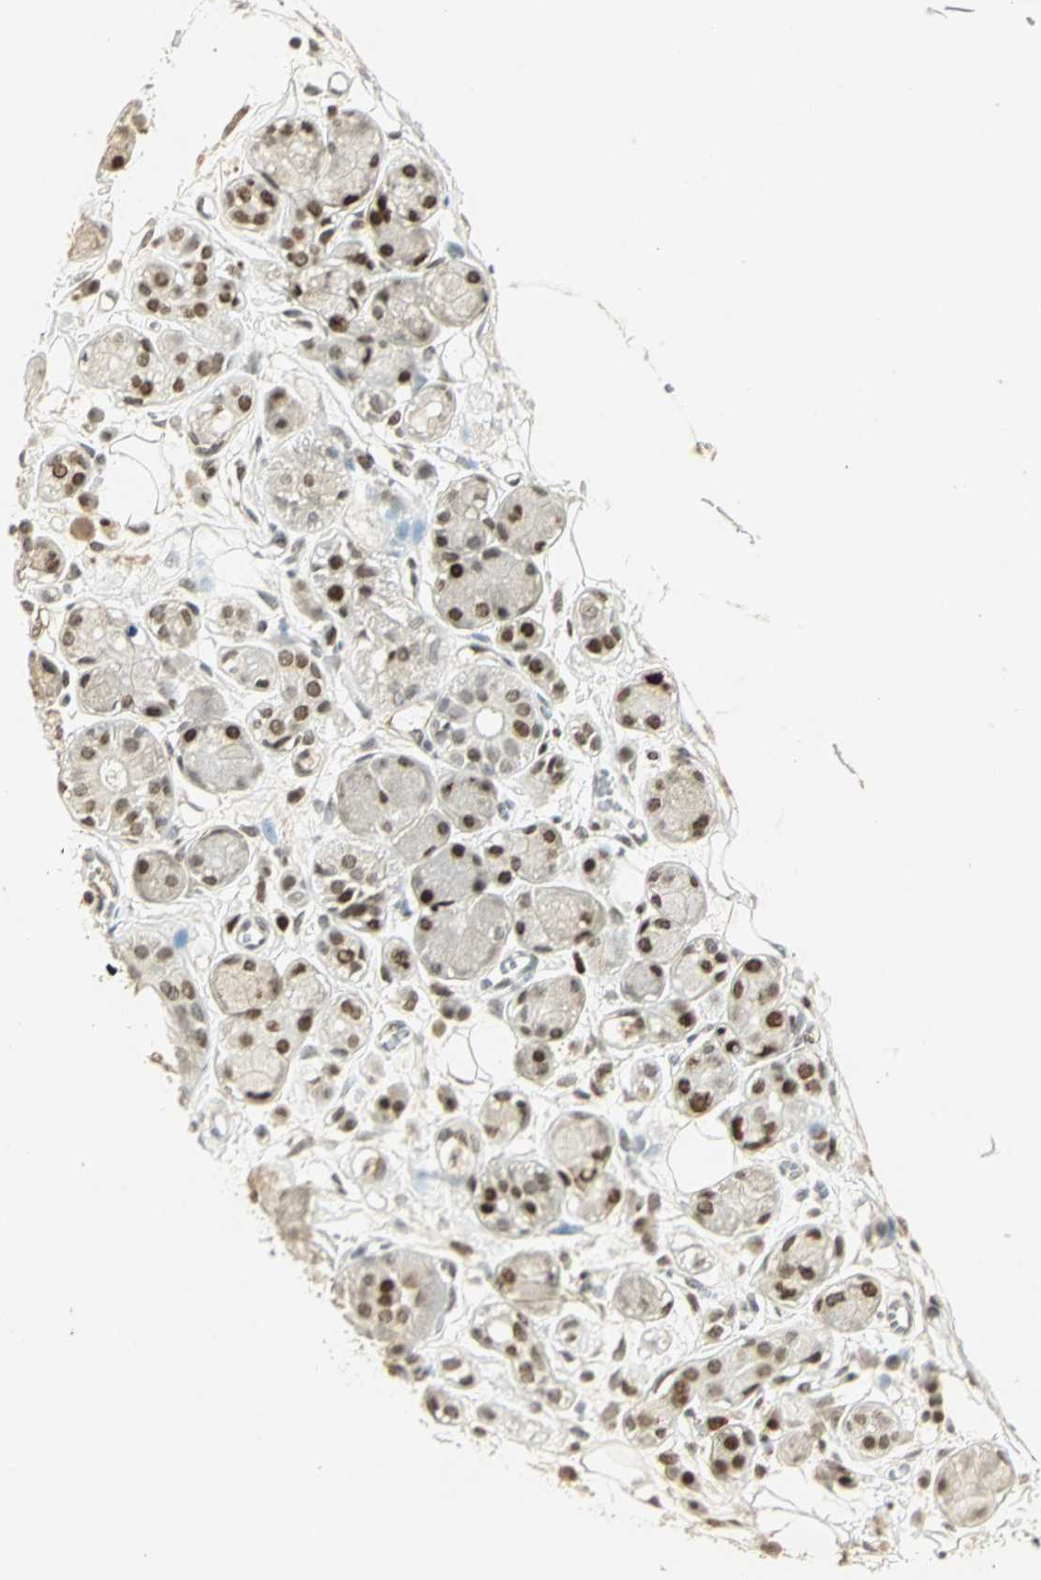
{"staining": {"intensity": "negative", "quantity": "none", "location": "none"}, "tissue": "adipose tissue", "cell_type": "Adipocytes", "image_type": "normal", "snomed": [{"axis": "morphology", "description": "Normal tissue, NOS"}, {"axis": "morphology", "description": "Inflammation, NOS"}, {"axis": "topography", "description": "Vascular tissue"}, {"axis": "topography", "description": "Salivary gland"}], "caption": "Immunohistochemical staining of benign human adipose tissue shows no significant staining in adipocytes.", "gene": "AK6", "patient": {"sex": "female", "age": 75}}